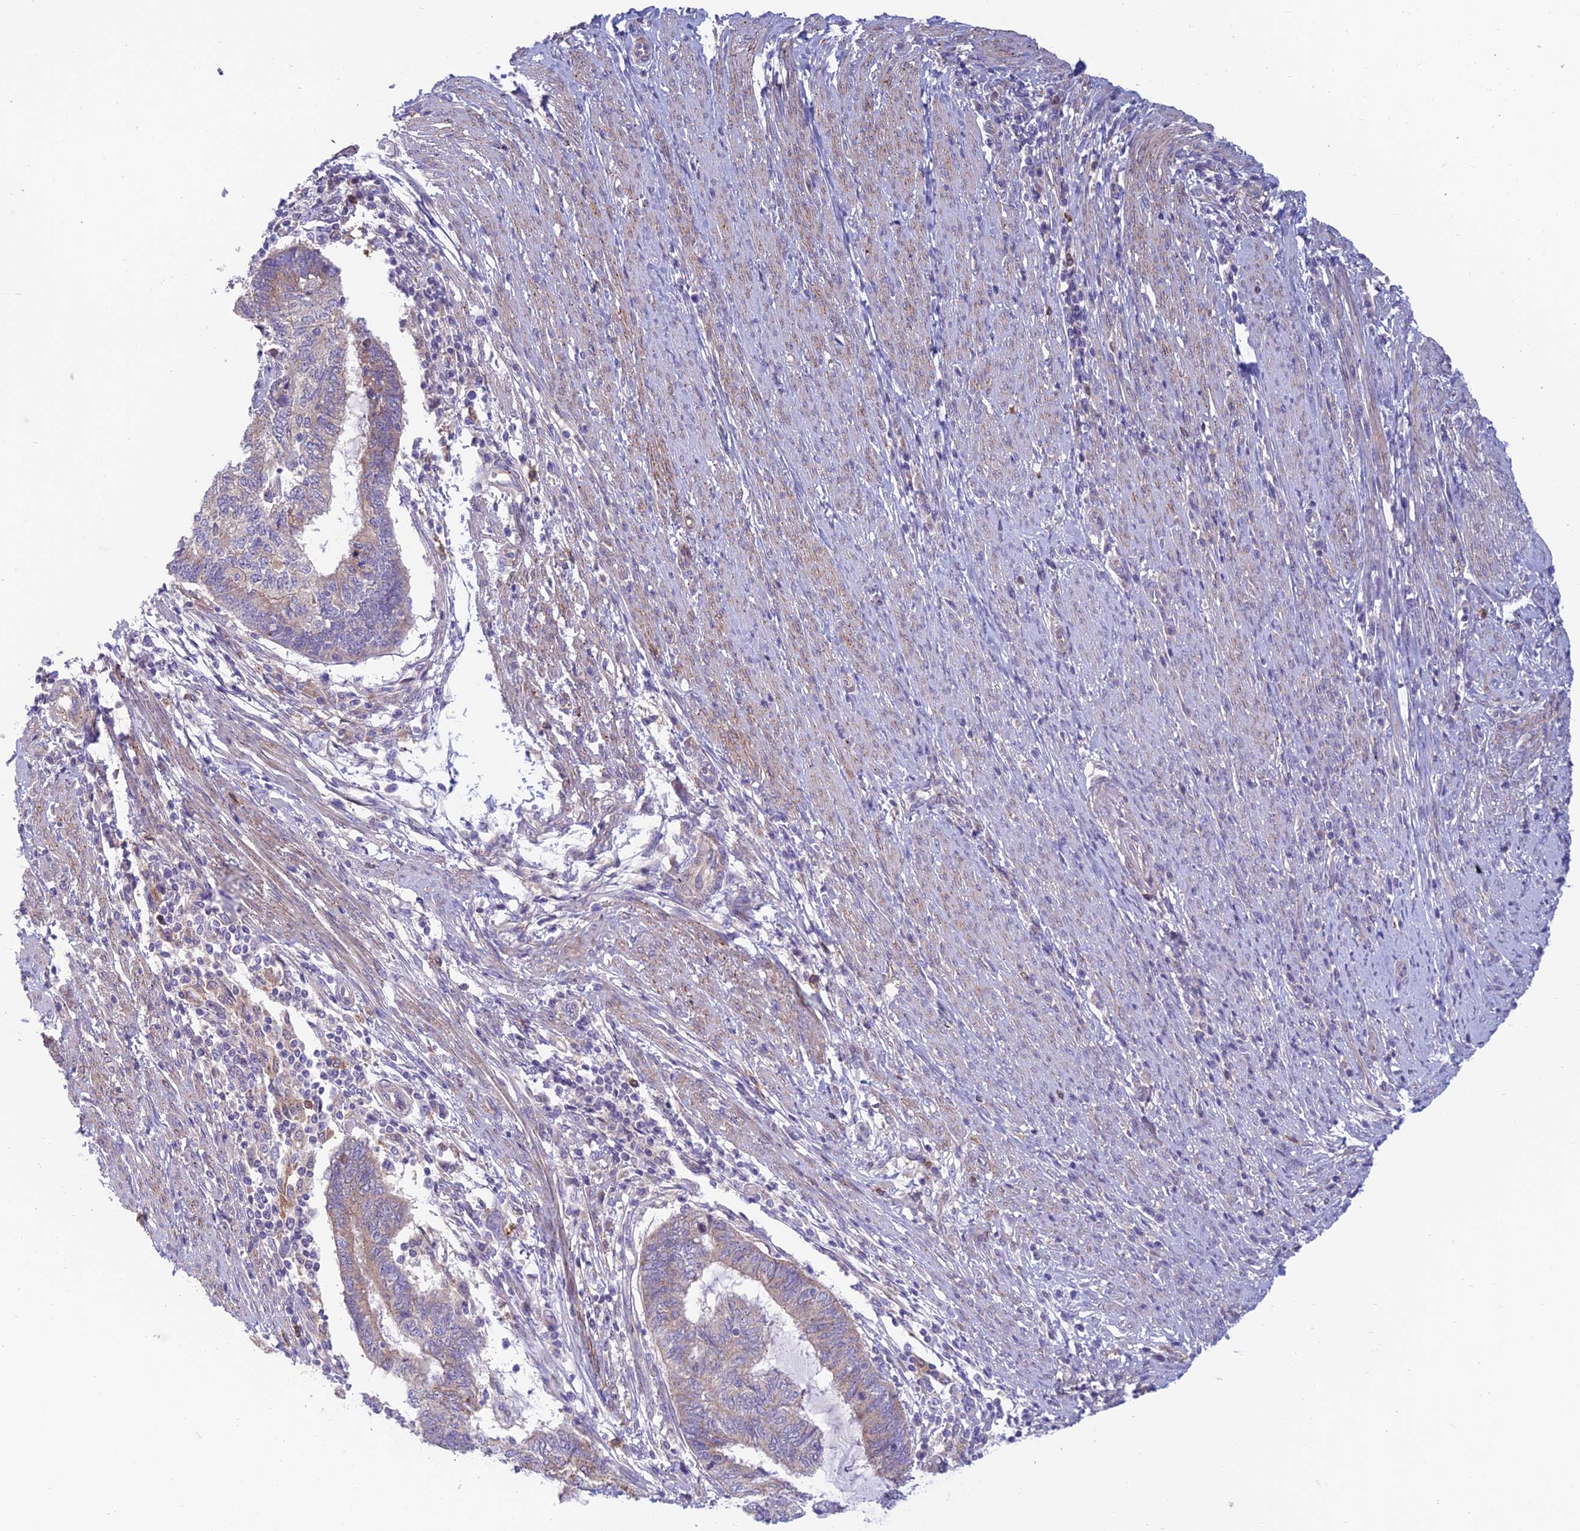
{"staining": {"intensity": "weak", "quantity": "25%-75%", "location": "cytoplasmic/membranous"}, "tissue": "endometrial cancer", "cell_type": "Tumor cells", "image_type": "cancer", "snomed": [{"axis": "morphology", "description": "Adenocarcinoma, NOS"}, {"axis": "topography", "description": "Uterus"}, {"axis": "topography", "description": "Endometrium"}], "caption": "A brown stain highlights weak cytoplasmic/membranous staining of a protein in human endometrial cancer (adenocarcinoma) tumor cells. (IHC, brightfield microscopy, high magnification).", "gene": "DUS2", "patient": {"sex": "female", "age": 70}}